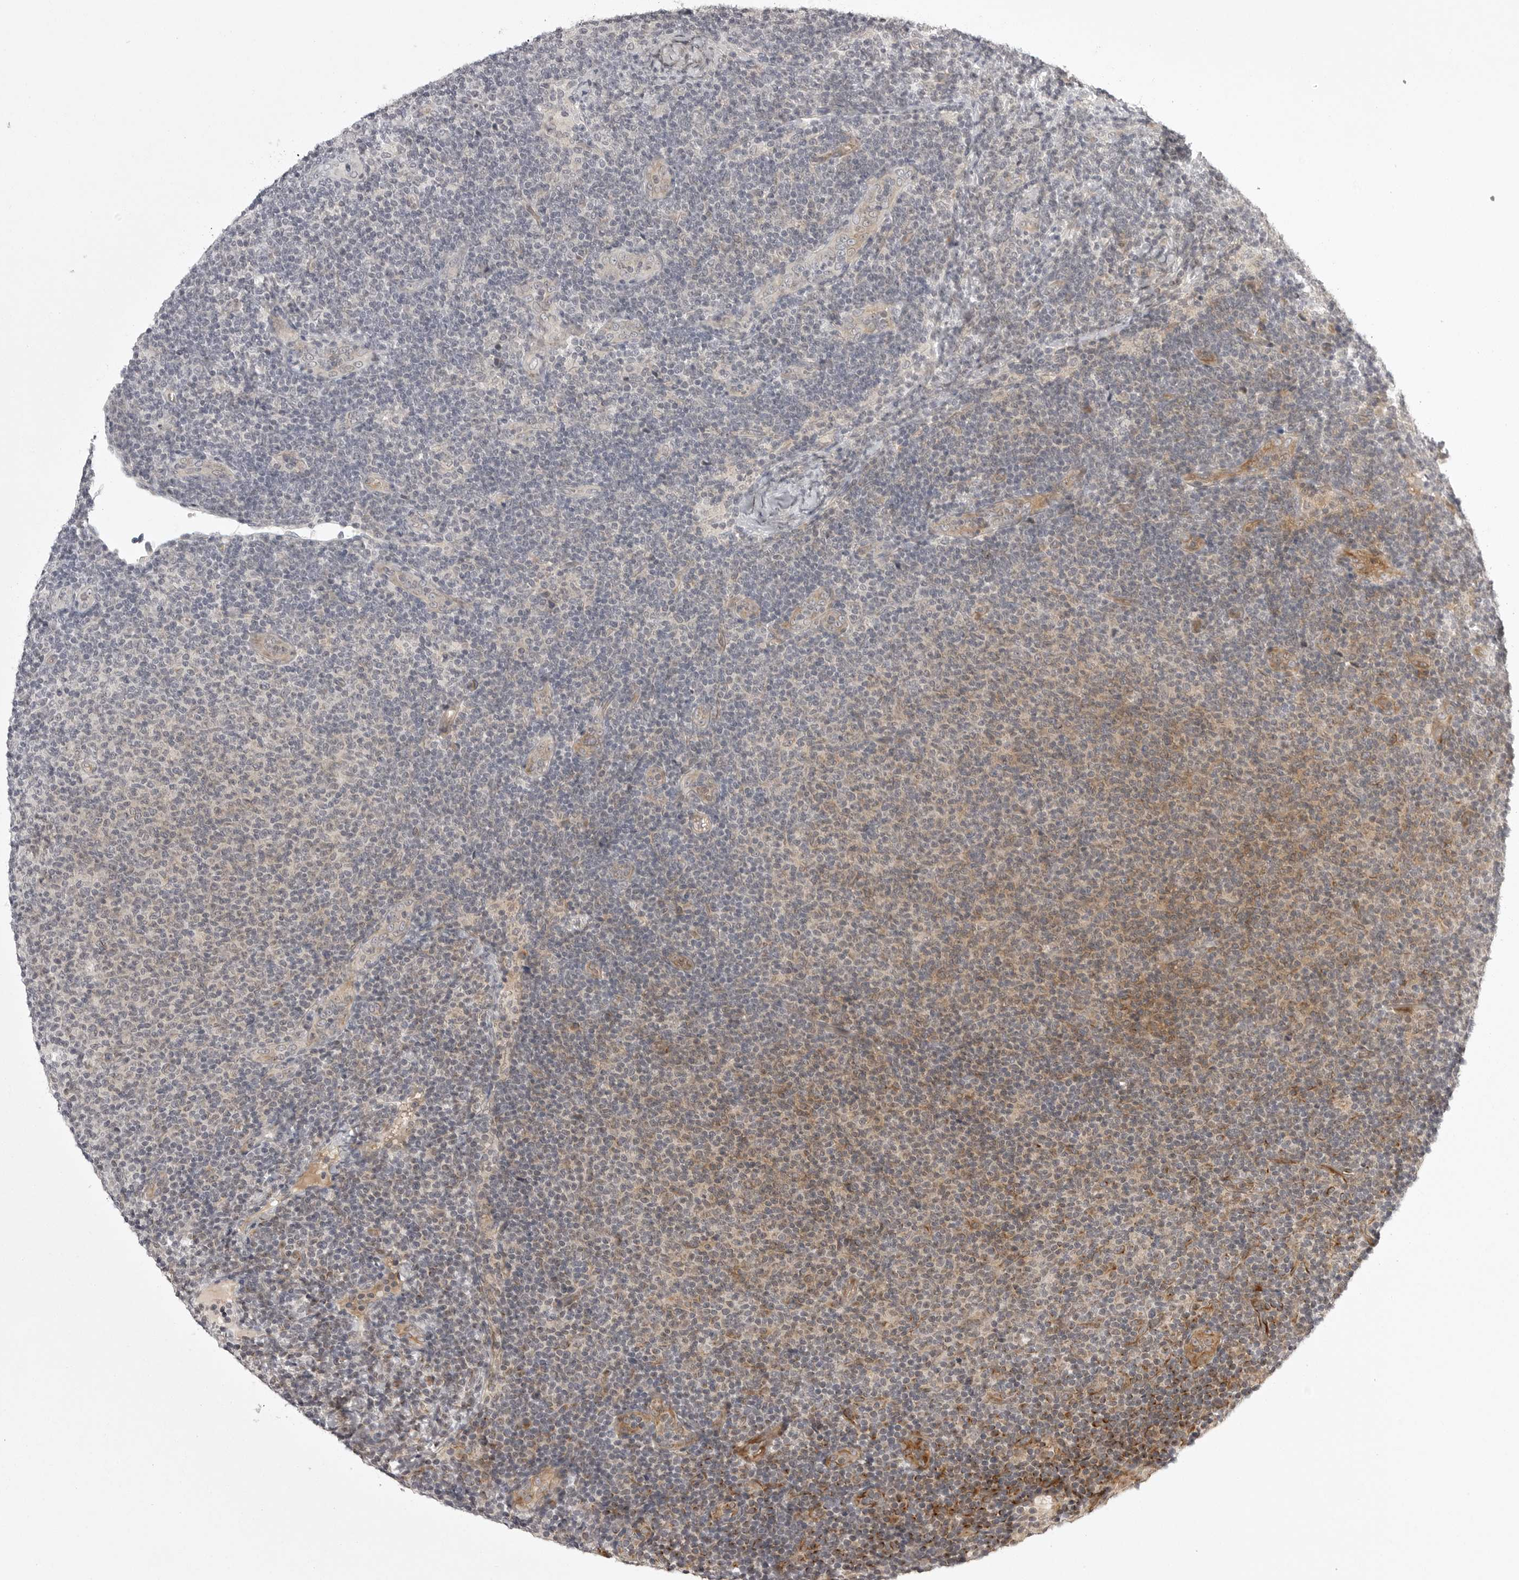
{"staining": {"intensity": "moderate", "quantity": "<25%", "location": "cytoplasmic/membranous"}, "tissue": "lymphoma", "cell_type": "Tumor cells", "image_type": "cancer", "snomed": [{"axis": "morphology", "description": "Malignant lymphoma, non-Hodgkin's type, Low grade"}, {"axis": "topography", "description": "Lymph node"}], "caption": "High-magnification brightfield microscopy of malignant lymphoma, non-Hodgkin's type (low-grade) stained with DAB (brown) and counterstained with hematoxylin (blue). tumor cells exhibit moderate cytoplasmic/membranous positivity is seen in approximately<25% of cells.", "gene": "CD300LD", "patient": {"sex": "male", "age": 66}}